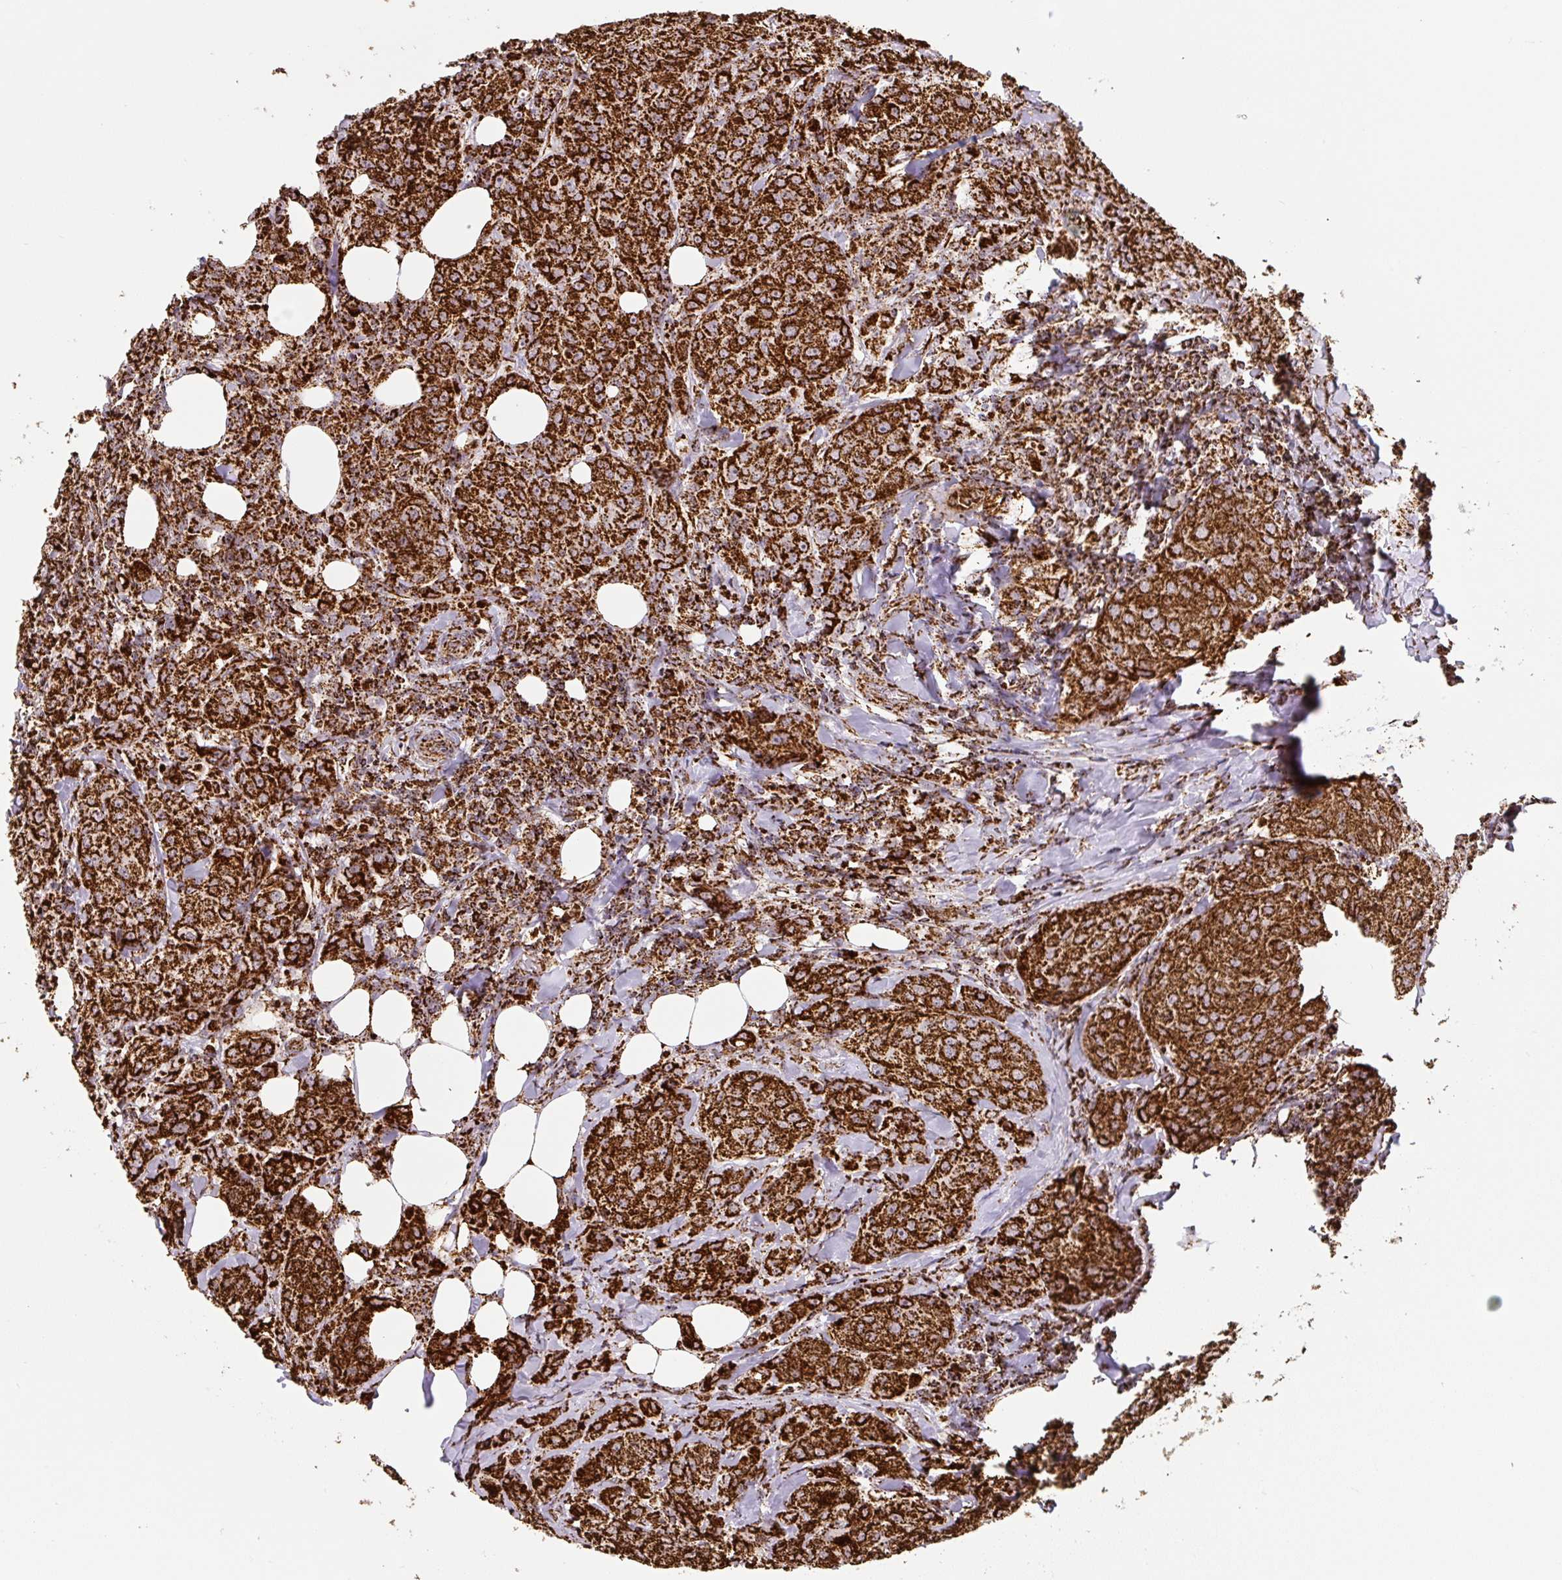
{"staining": {"intensity": "strong", "quantity": ">75%", "location": "cytoplasmic/membranous"}, "tissue": "breast cancer", "cell_type": "Tumor cells", "image_type": "cancer", "snomed": [{"axis": "morphology", "description": "Duct carcinoma"}, {"axis": "topography", "description": "Breast"}], "caption": "Human breast cancer stained with a brown dye exhibits strong cytoplasmic/membranous positive staining in approximately >75% of tumor cells.", "gene": "ATP5F1A", "patient": {"sex": "female", "age": 43}}